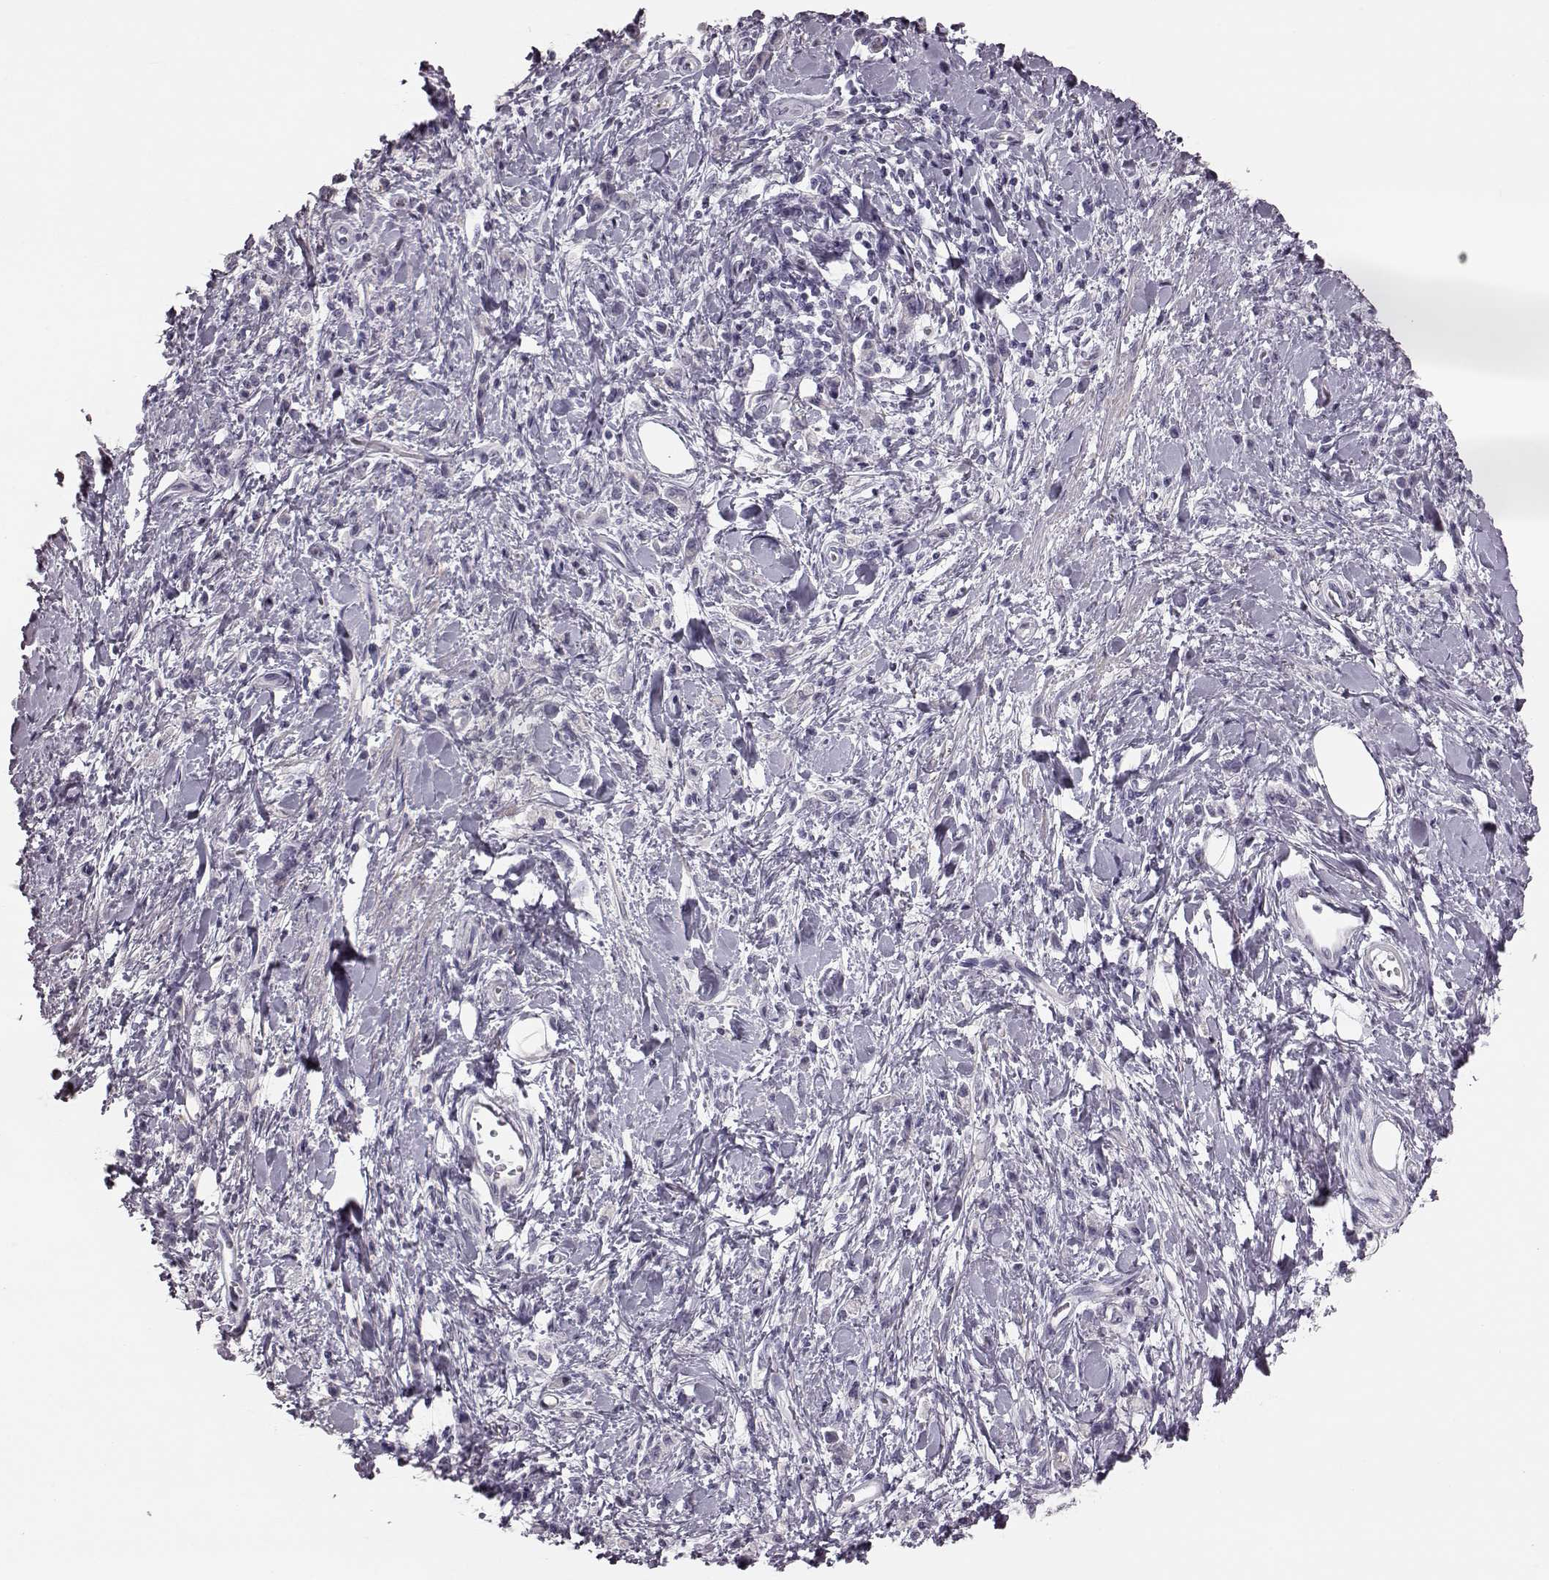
{"staining": {"intensity": "negative", "quantity": "none", "location": "none"}, "tissue": "stomach cancer", "cell_type": "Tumor cells", "image_type": "cancer", "snomed": [{"axis": "morphology", "description": "Adenocarcinoma, NOS"}, {"axis": "topography", "description": "Stomach"}], "caption": "IHC of stomach adenocarcinoma shows no positivity in tumor cells.", "gene": "ZNF433", "patient": {"sex": "male", "age": 77}}